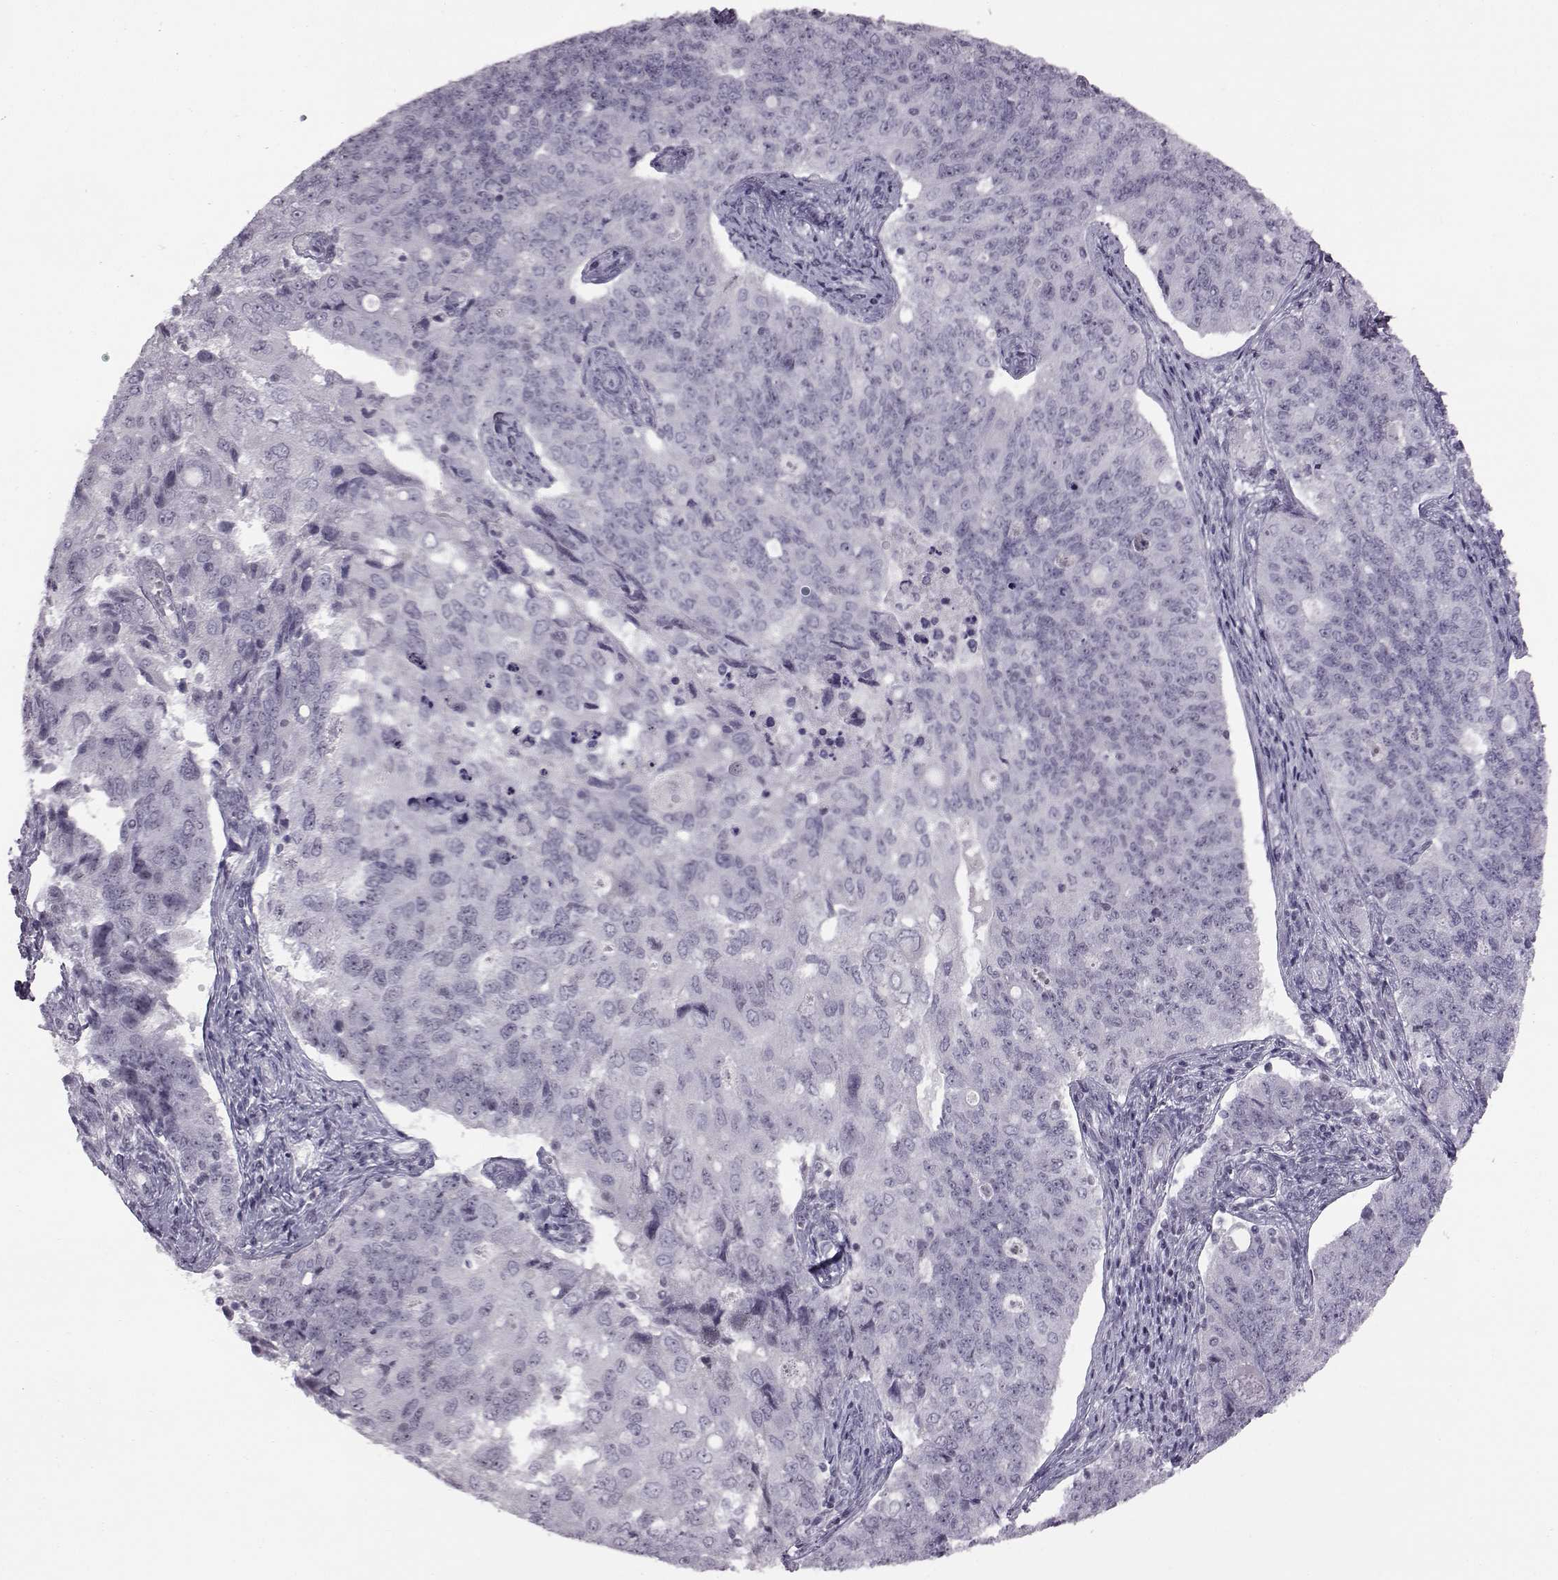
{"staining": {"intensity": "negative", "quantity": "none", "location": "none"}, "tissue": "endometrial cancer", "cell_type": "Tumor cells", "image_type": "cancer", "snomed": [{"axis": "morphology", "description": "Adenocarcinoma, NOS"}, {"axis": "topography", "description": "Endometrium"}], "caption": "The image displays no staining of tumor cells in adenocarcinoma (endometrial).", "gene": "ADGRG2", "patient": {"sex": "female", "age": 43}}